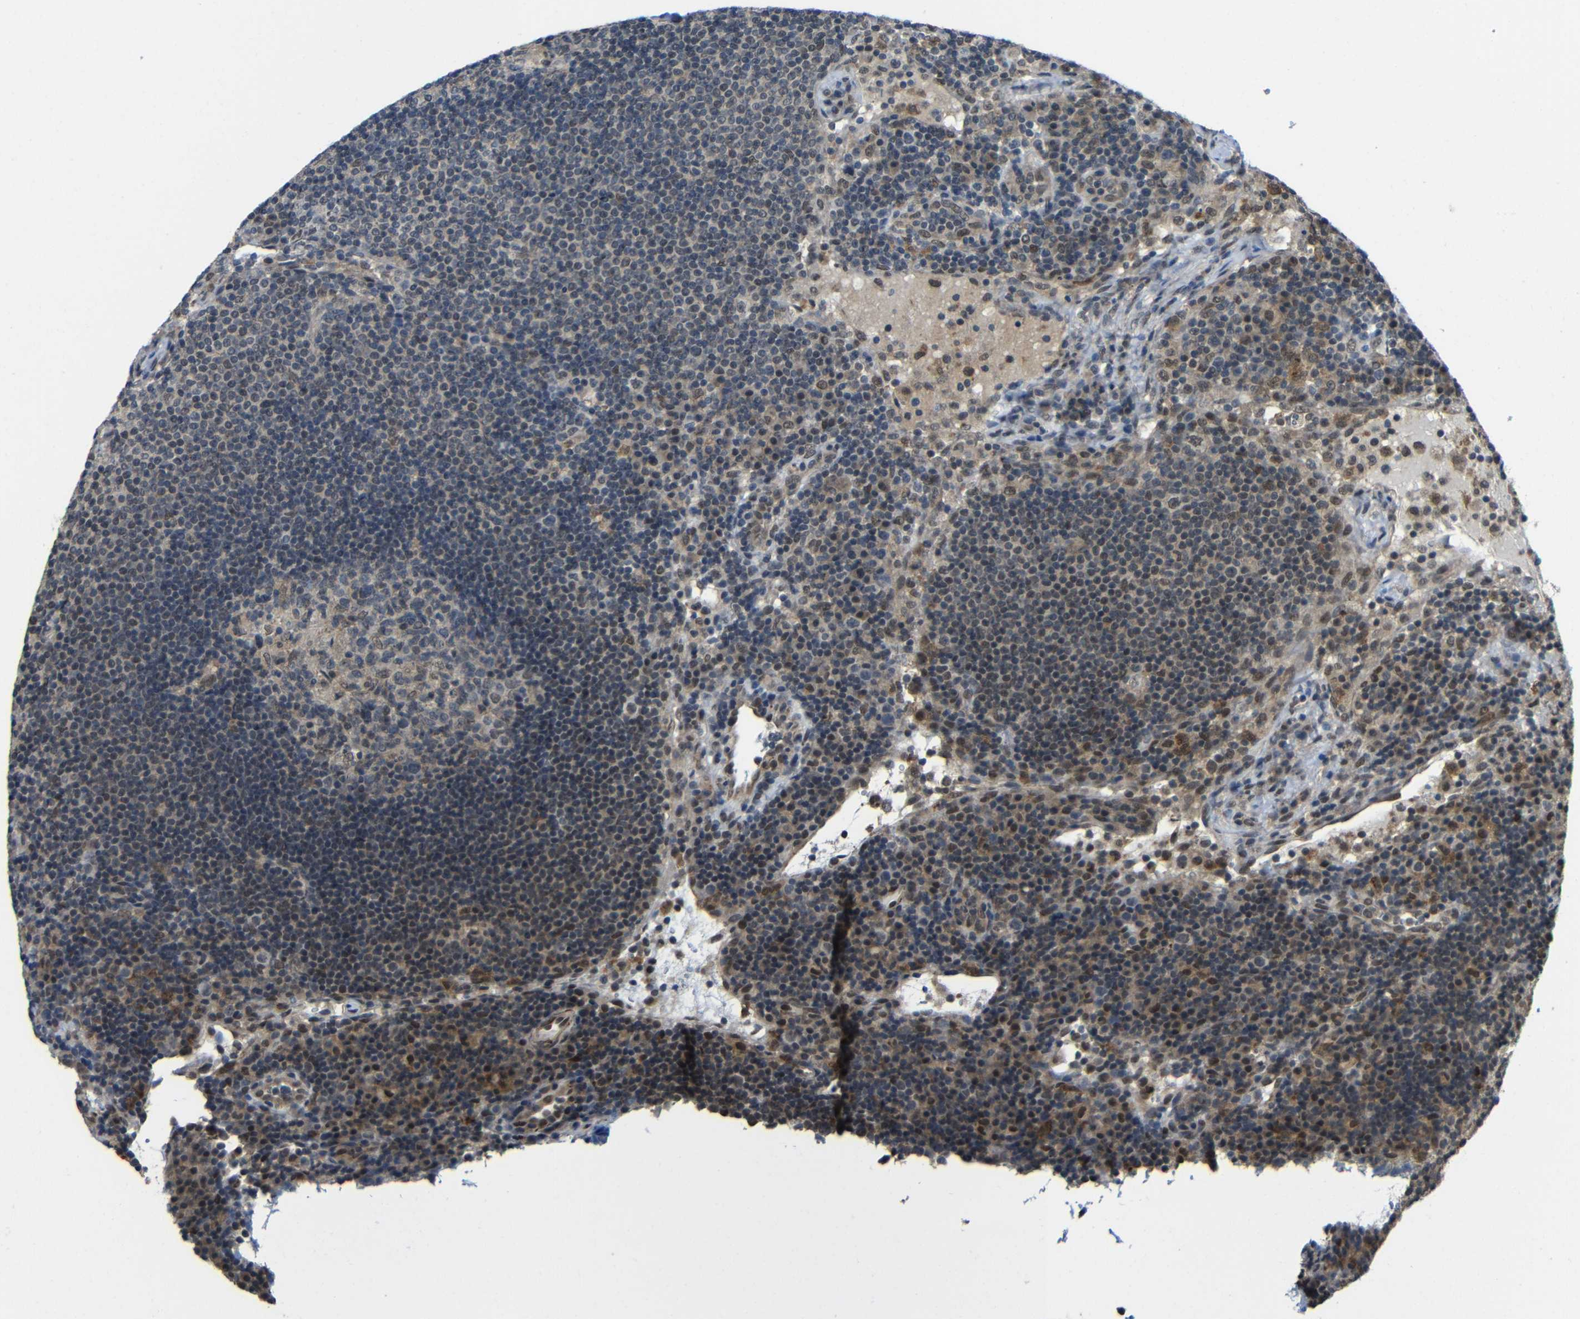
{"staining": {"intensity": "weak", "quantity": ">75%", "location": "cytoplasmic/membranous"}, "tissue": "lymph node", "cell_type": "Germinal center cells", "image_type": "normal", "snomed": [{"axis": "morphology", "description": "Normal tissue, NOS"}, {"axis": "topography", "description": "Lymph node"}], "caption": "Immunohistochemical staining of unremarkable lymph node displays weak cytoplasmic/membranous protein expression in about >75% of germinal center cells. (brown staining indicates protein expression, while blue staining denotes nuclei).", "gene": "FAM172A", "patient": {"sex": "female", "age": 53}}